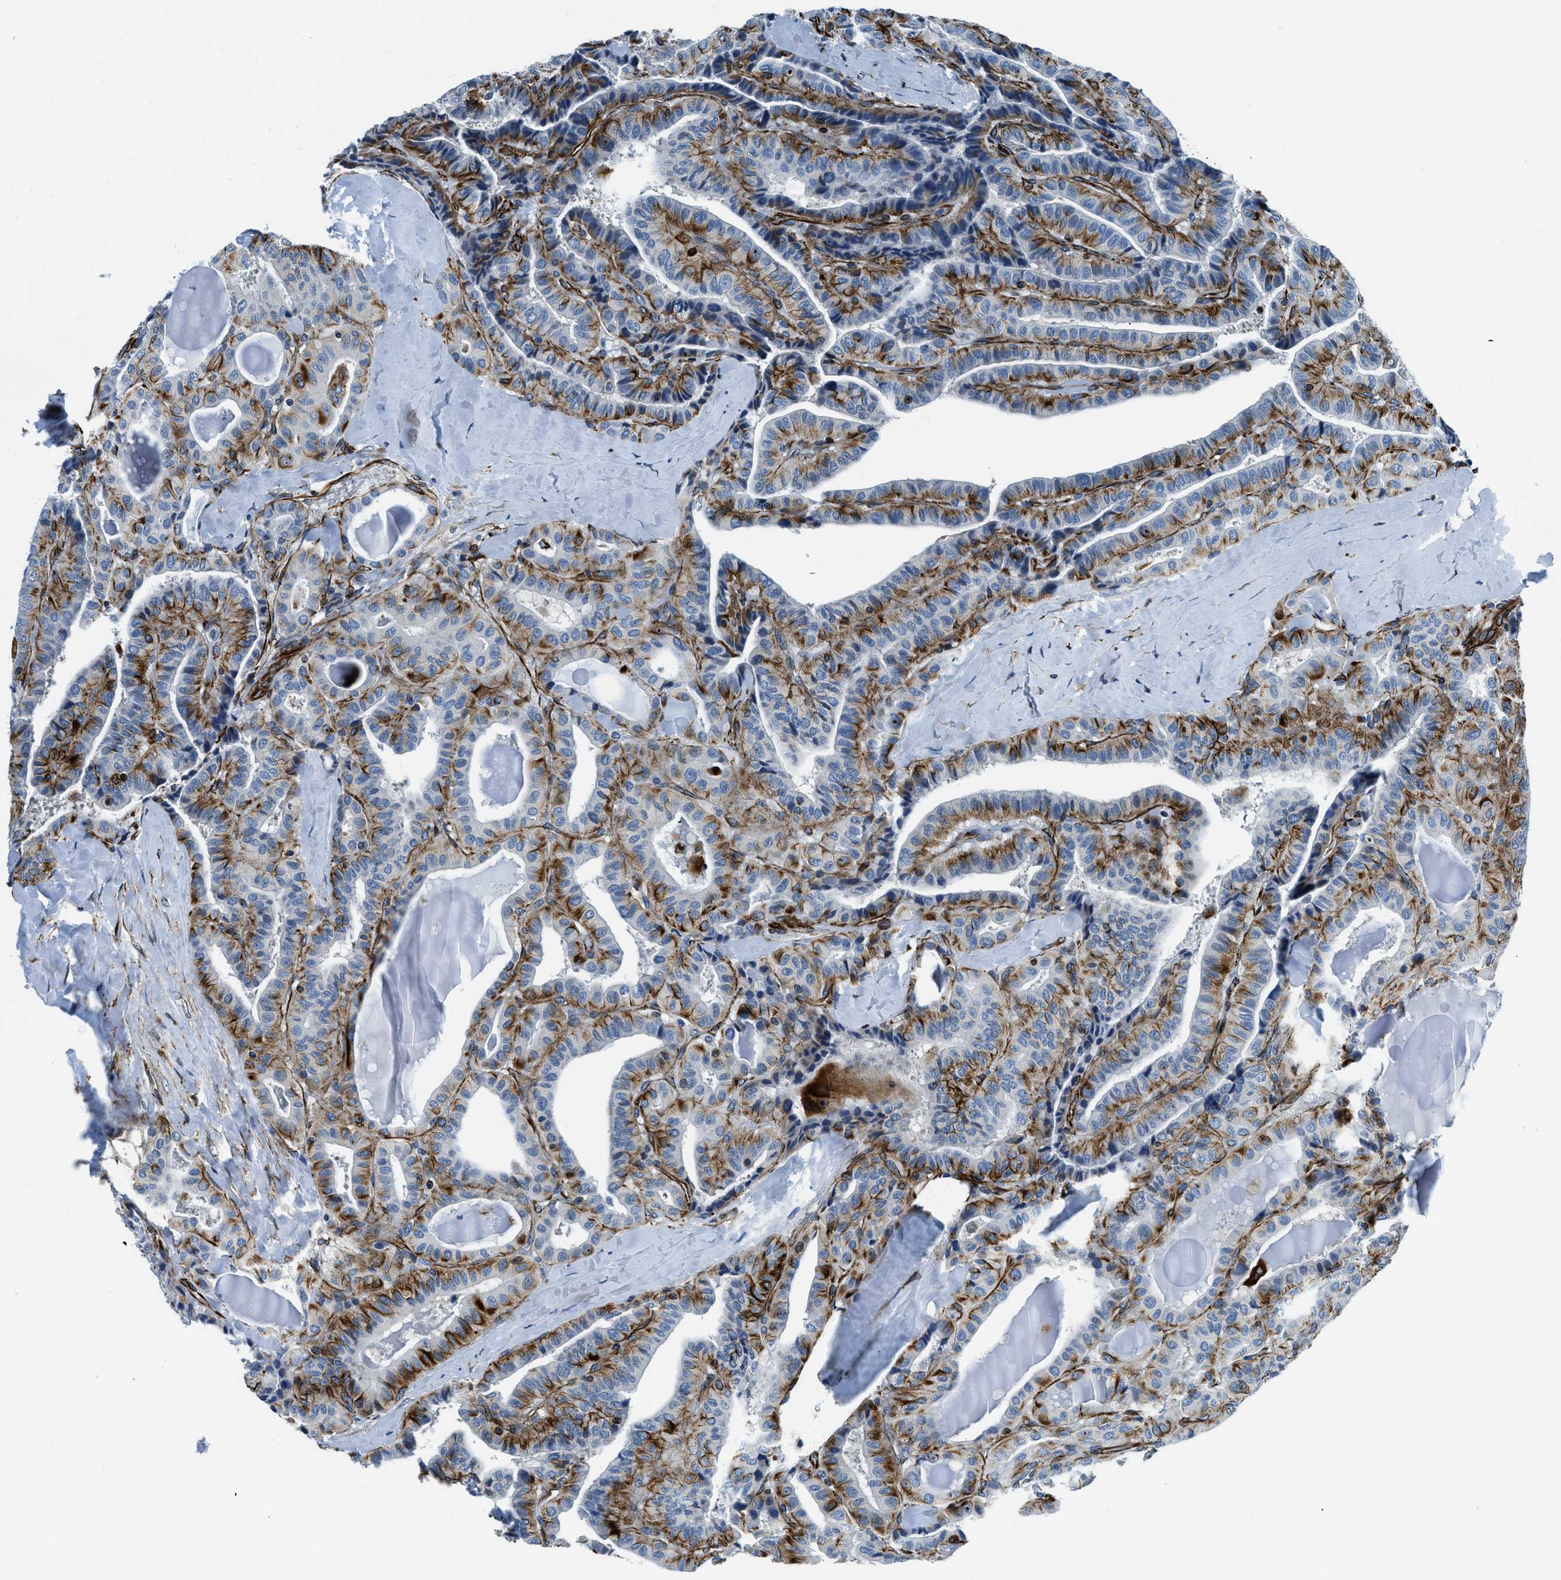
{"staining": {"intensity": "moderate", "quantity": ">75%", "location": "cytoplasmic/membranous"}, "tissue": "thyroid cancer", "cell_type": "Tumor cells", "image_type": "cancer", "snomed": [{"axis": "morphology", "description": "Papillary adenocarcinoma, NOS"}, {"axis": "topography", "description": "Thyroid gland"}], "caption": "About >75% of tumor cells in human thyroid cancer (papillary adenocarcinoma) reveal moderate cytoplasmic/membranous protein expression as visualized by brown immunohistochemical staining.", "gene": "GNS", "patient": {"sex": "male", "age": 77}}